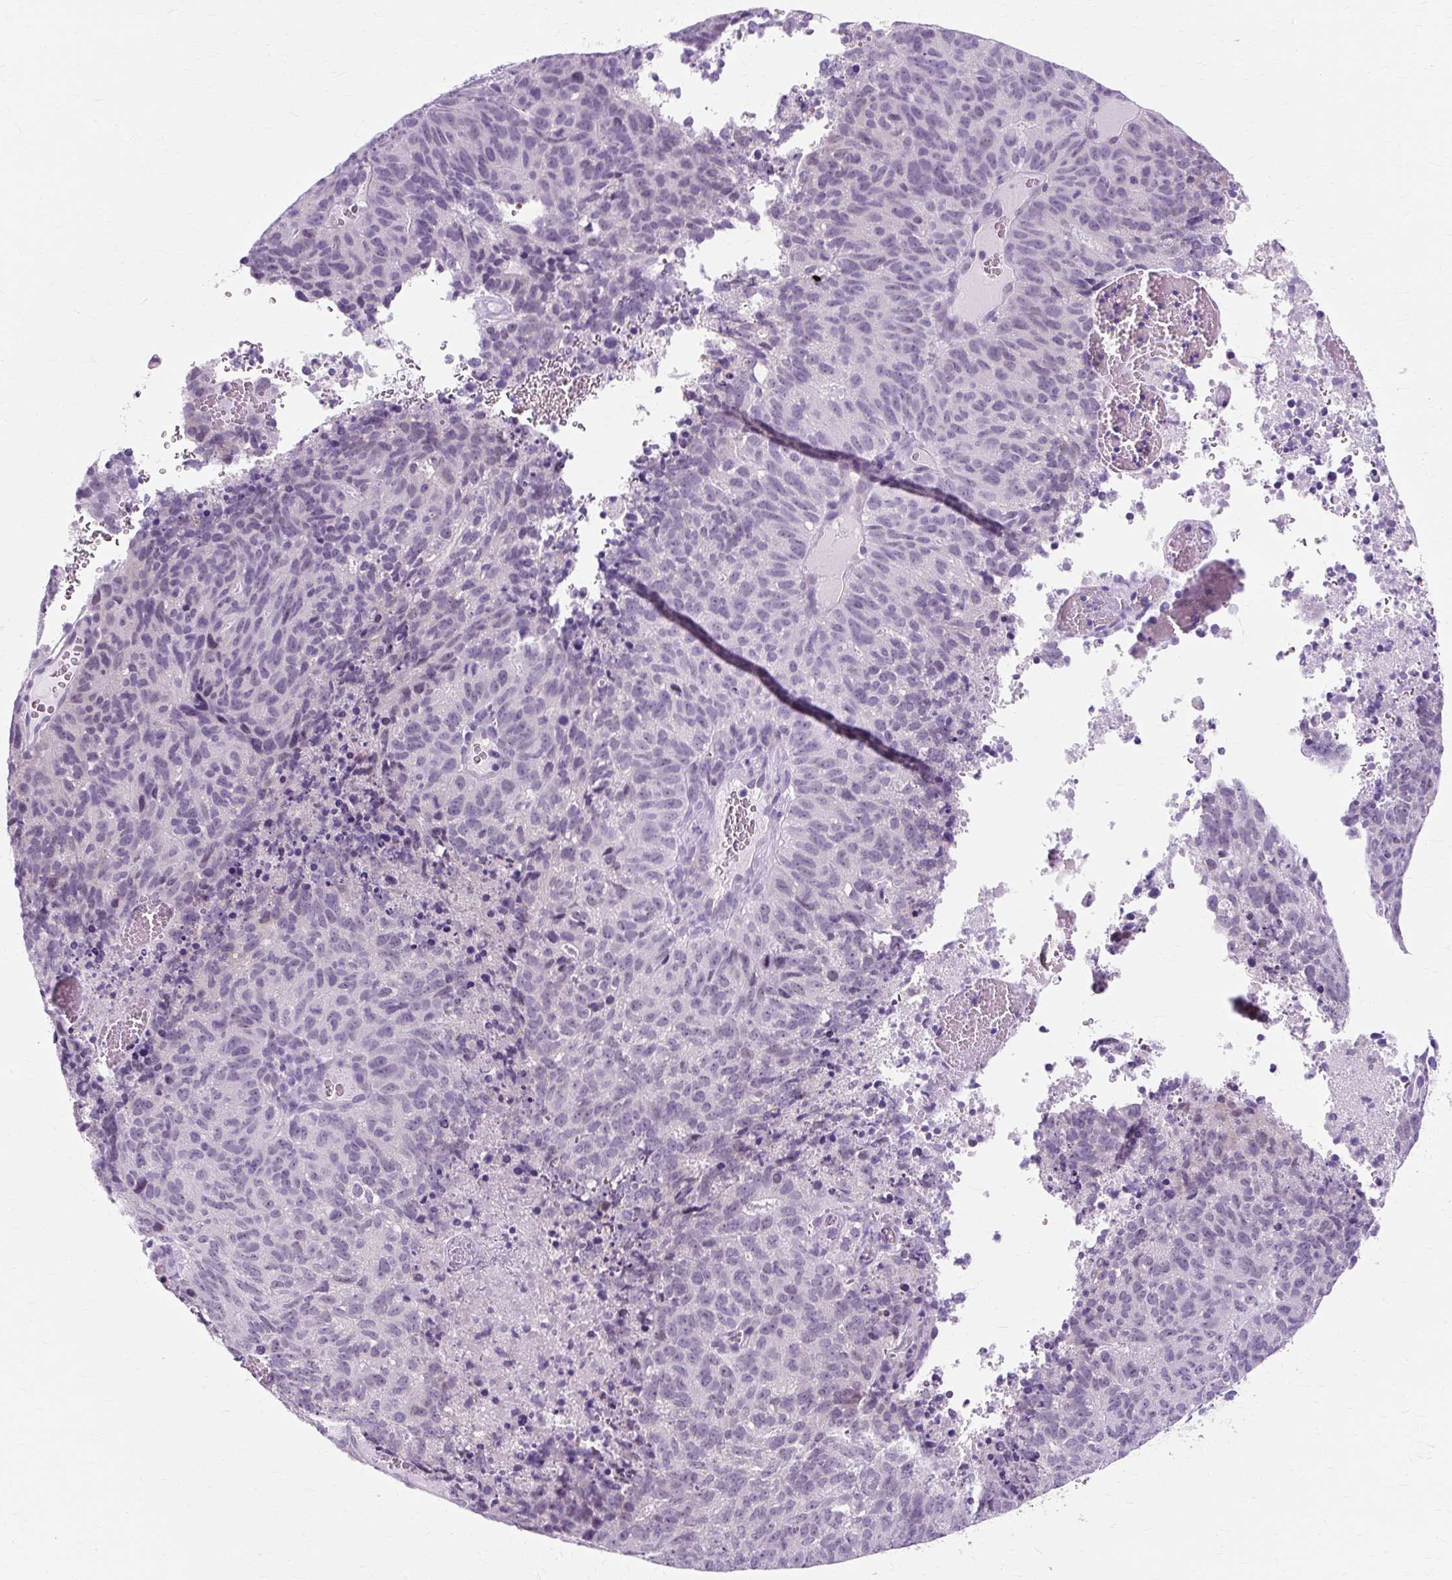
{"staining": {"intensity": "negative", "quantity": "none", "location": "none"}, "tissue": "cervical cancer", "cell_type": "Tumor cells", "image_type": "cancer", "snomed": [{"axis": "morphology", "description": "Adenocarcinoma, NOS"}, {"axis": "topography", "description": "Cervix"}], "caption": "This is a micrograph of IHC staining of cervical cancer (adenocarcinoma), which shows no positivity in tumor cells.", "gene": "RYBP", "patient": {"sex": "female", "age": 38}}